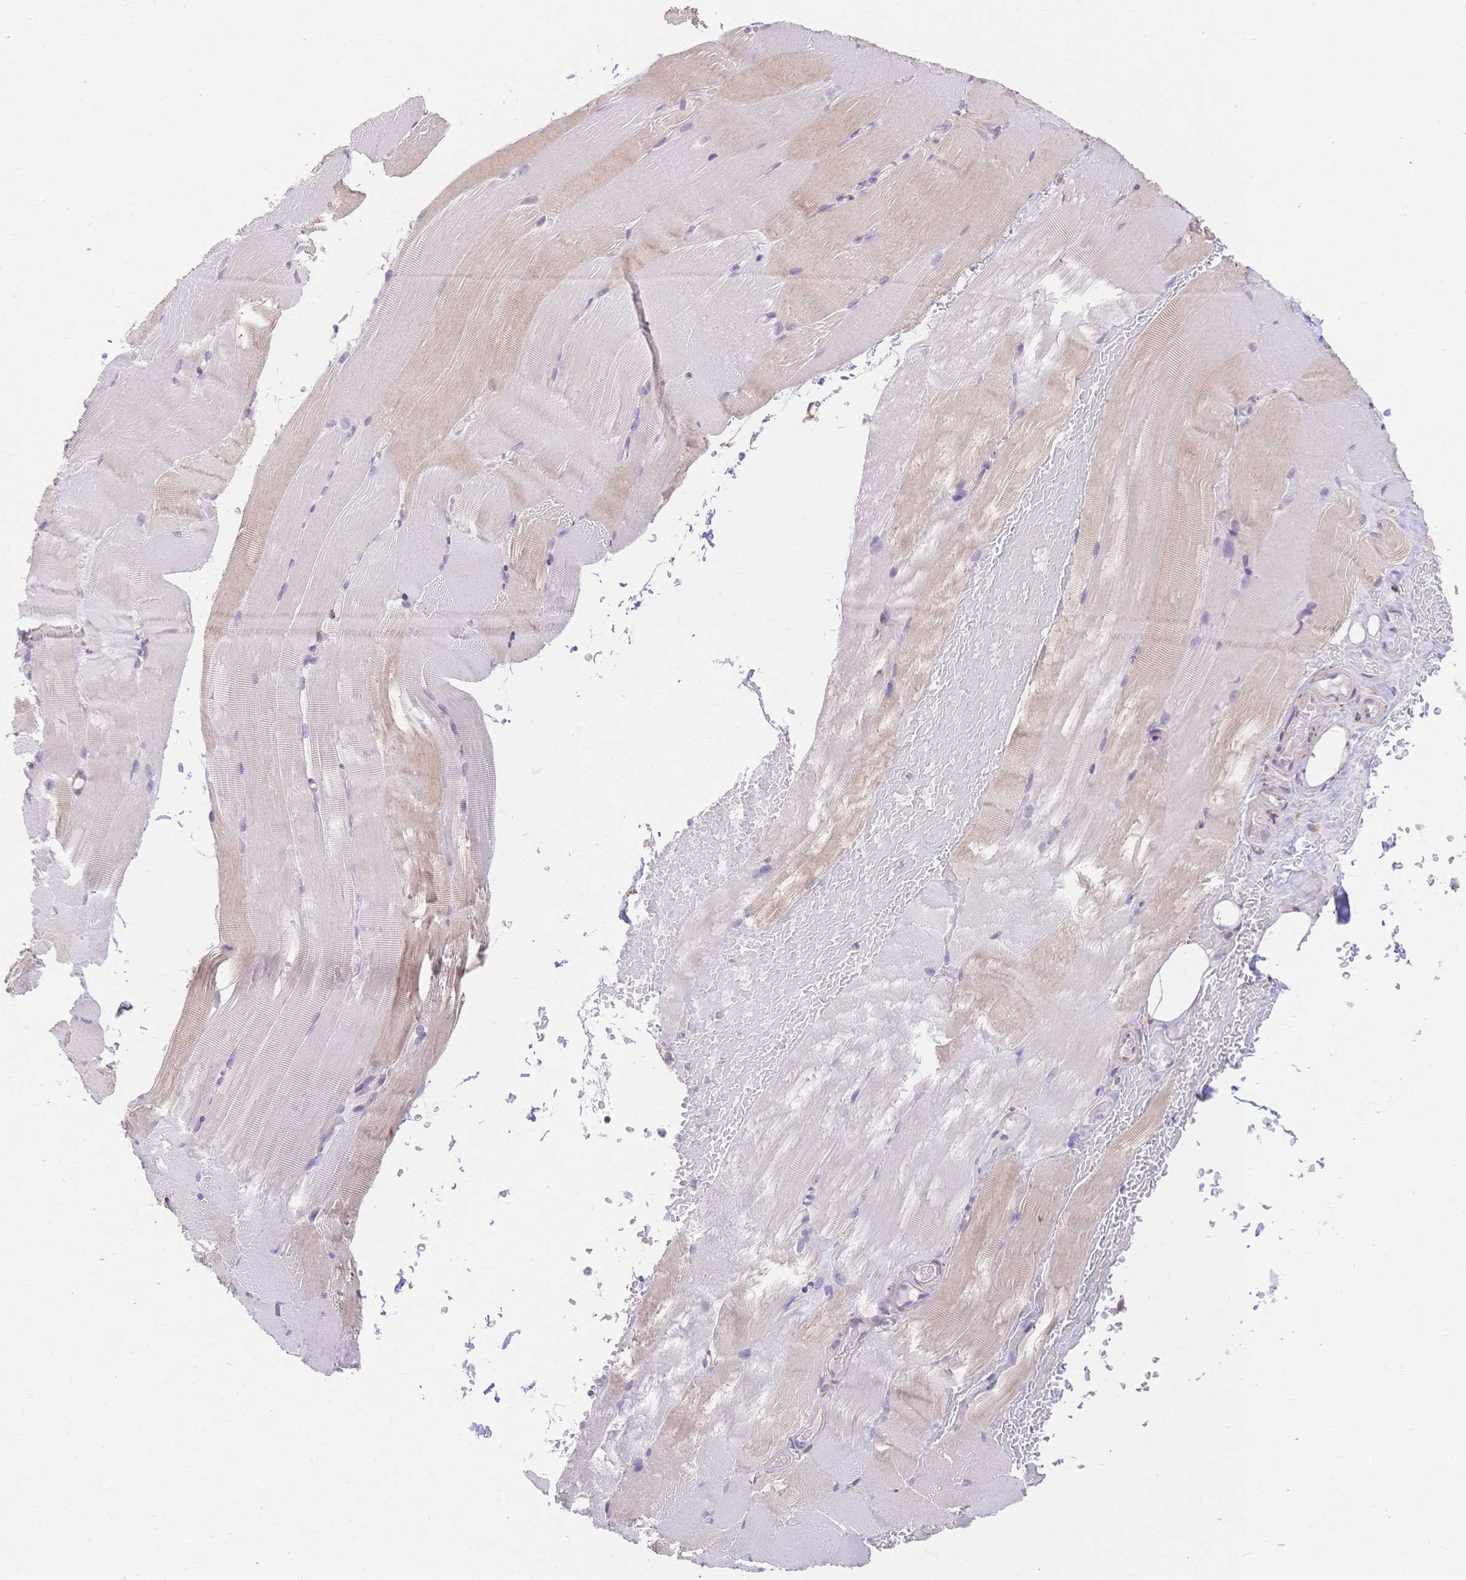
{"staining": {"intensity": "weak", "quantity": "<25%", "location": "cytoplasmic/membranous"}, "tissue": "skeletal muscle", "cell_type": "Myocytes", "image_type": "normal", "snomed": [{"axis": "morphology", "description": "Normal tissue, NOS"}, {"axis": "topography", "description": "Skeletal muscle"}], "caption": "Myocytes show no significant protein expression in unremarkable skeletal muscle. Brightfield microscopy of immunohistochemistry (IHC) stained with DAB (3,3'-diaminobenzidine) (brown) and hematoxylin (blue), captured at high magnification.", "gene": "HS3ST5", "patient": {"sex": "female", "age": 37}}